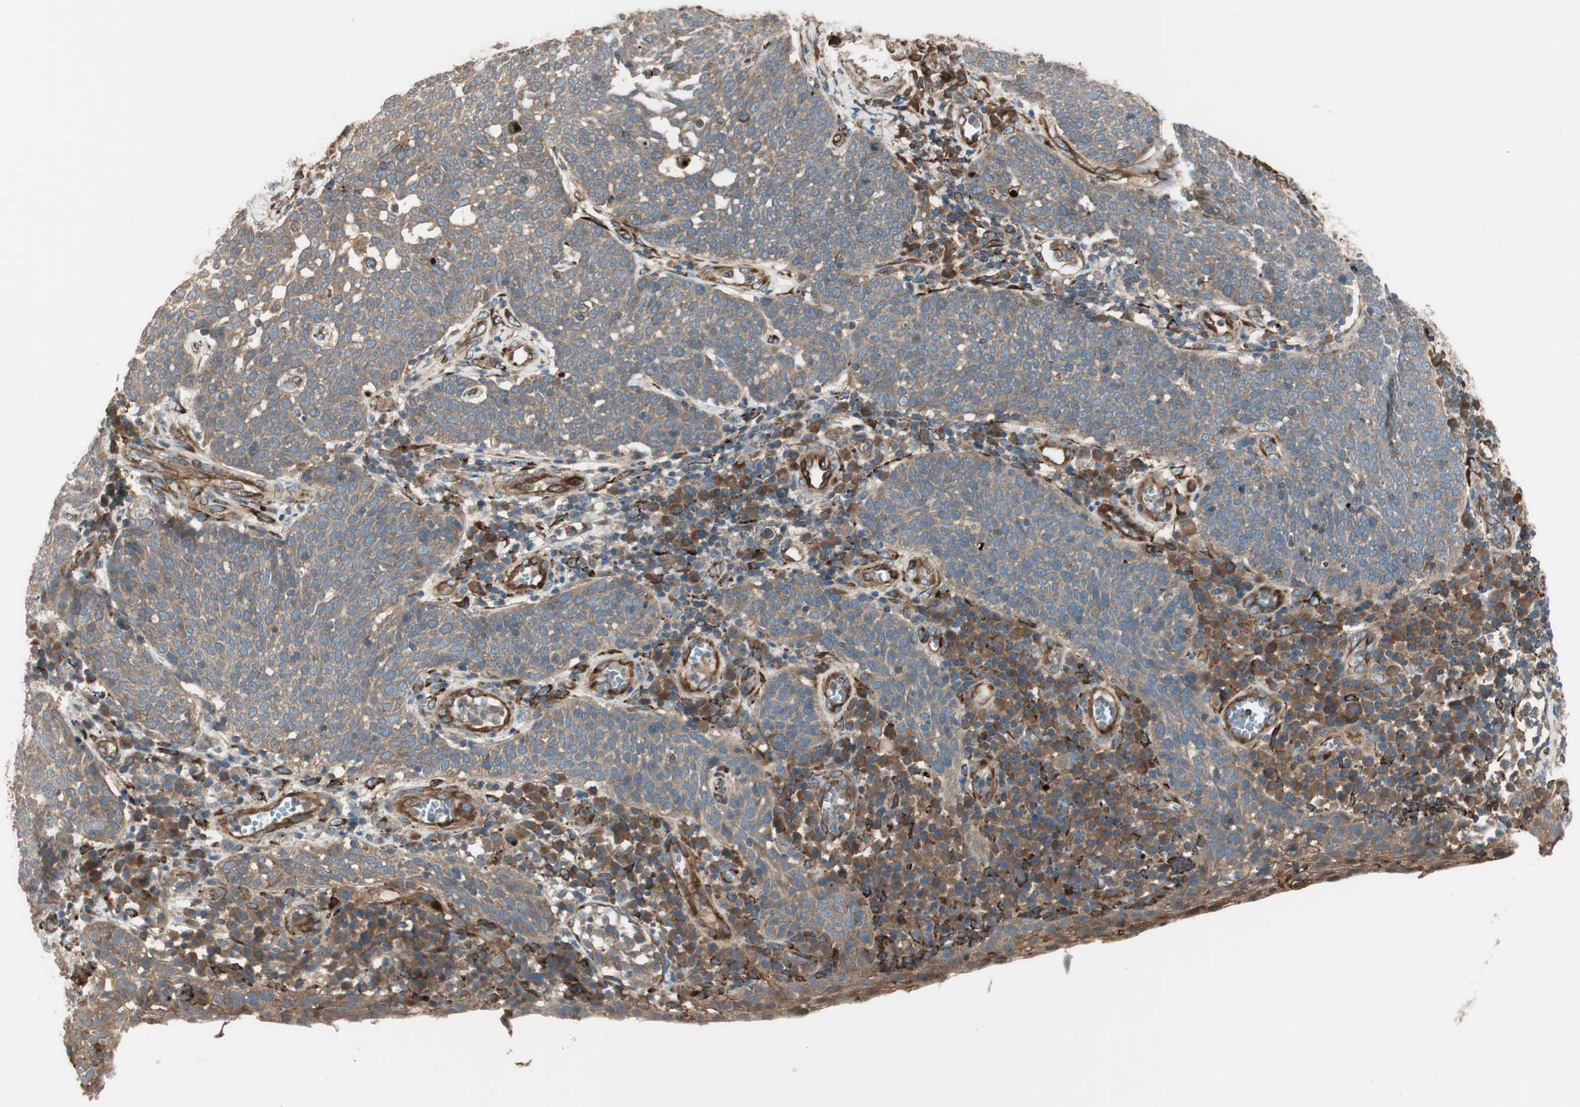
{"staining": {"intensity": "weak", "quantity": ">75%", "location": "cytoplasmic/membranous"}, "tissue": "cervical cancer", "cell_type": "Tumor cells", "image_type": "cancer", "snomed": [{"axis": "morphology", "description": "Squamous cell carcinoma, NOS"}, {"axis": "topography", "description": "Cervix"}], "caption": "A high-resolution micrograph shows immunohistochemistry staining of cervical cancer, which reveals weak cytoplasmic/membranous positivity in about >75% of tumor cells.", "gene": "PRKG1", "patient": {"sex": "female", "age": 34}}